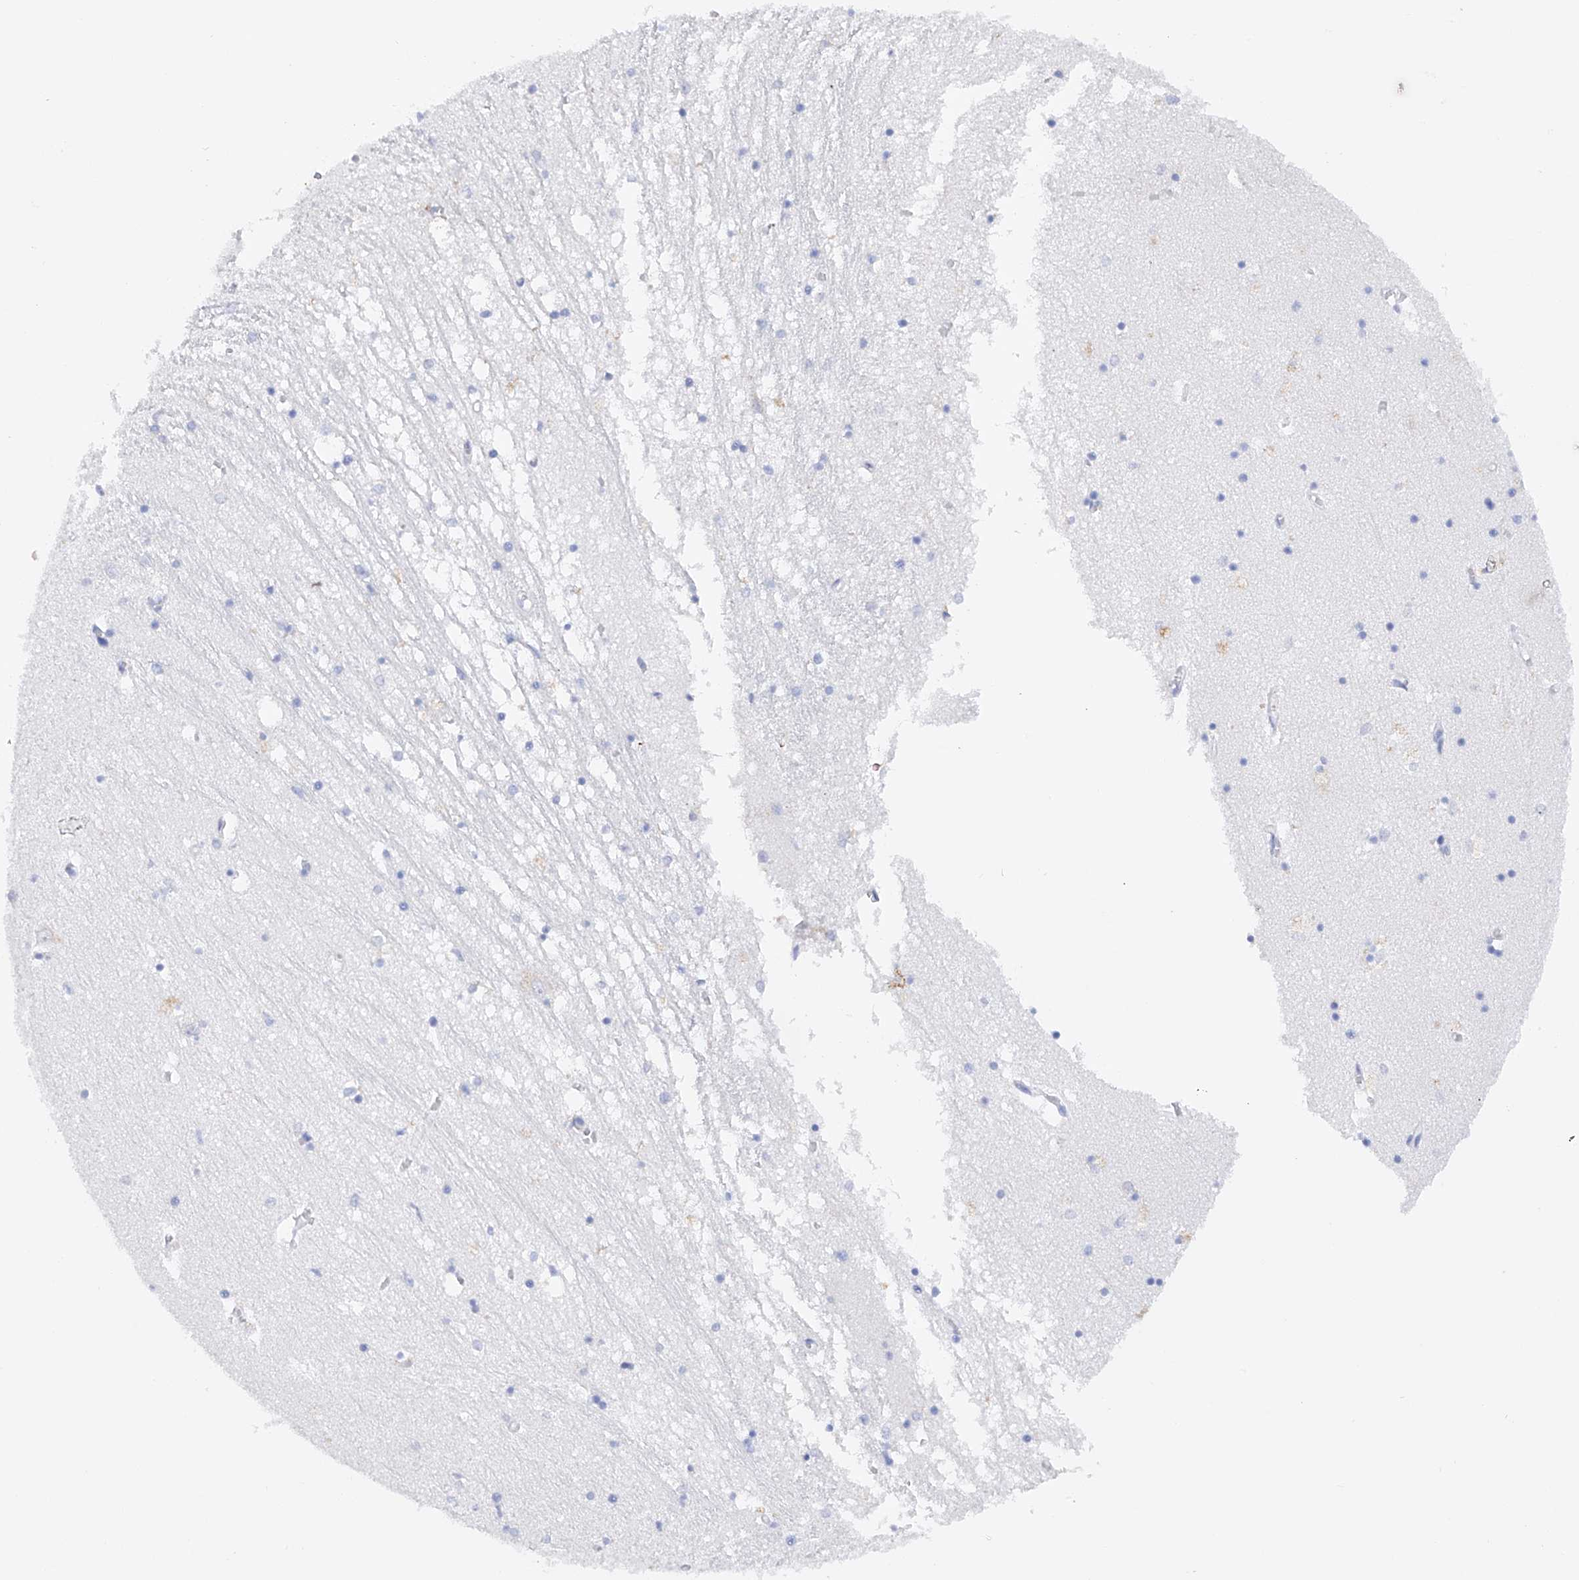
{"staining": {"intensity": "negative", "quantity": "none", "location": "none"}, "tissue": "hippocampus", "cell_type": "Glial cells", "image_type": "normal", "snomed": [{"axis": "morphology", "description": "Normal tissue, NOS"}, {"axis": "topography", "description": "Hippocampus"}], "caption": "Hippocampus stained for a protein using immunohistochemistry (IHC) demonstrates no positivity glial cells.", "gene": "PDIA5", "patient": {"sex": "male", "age": 70}}